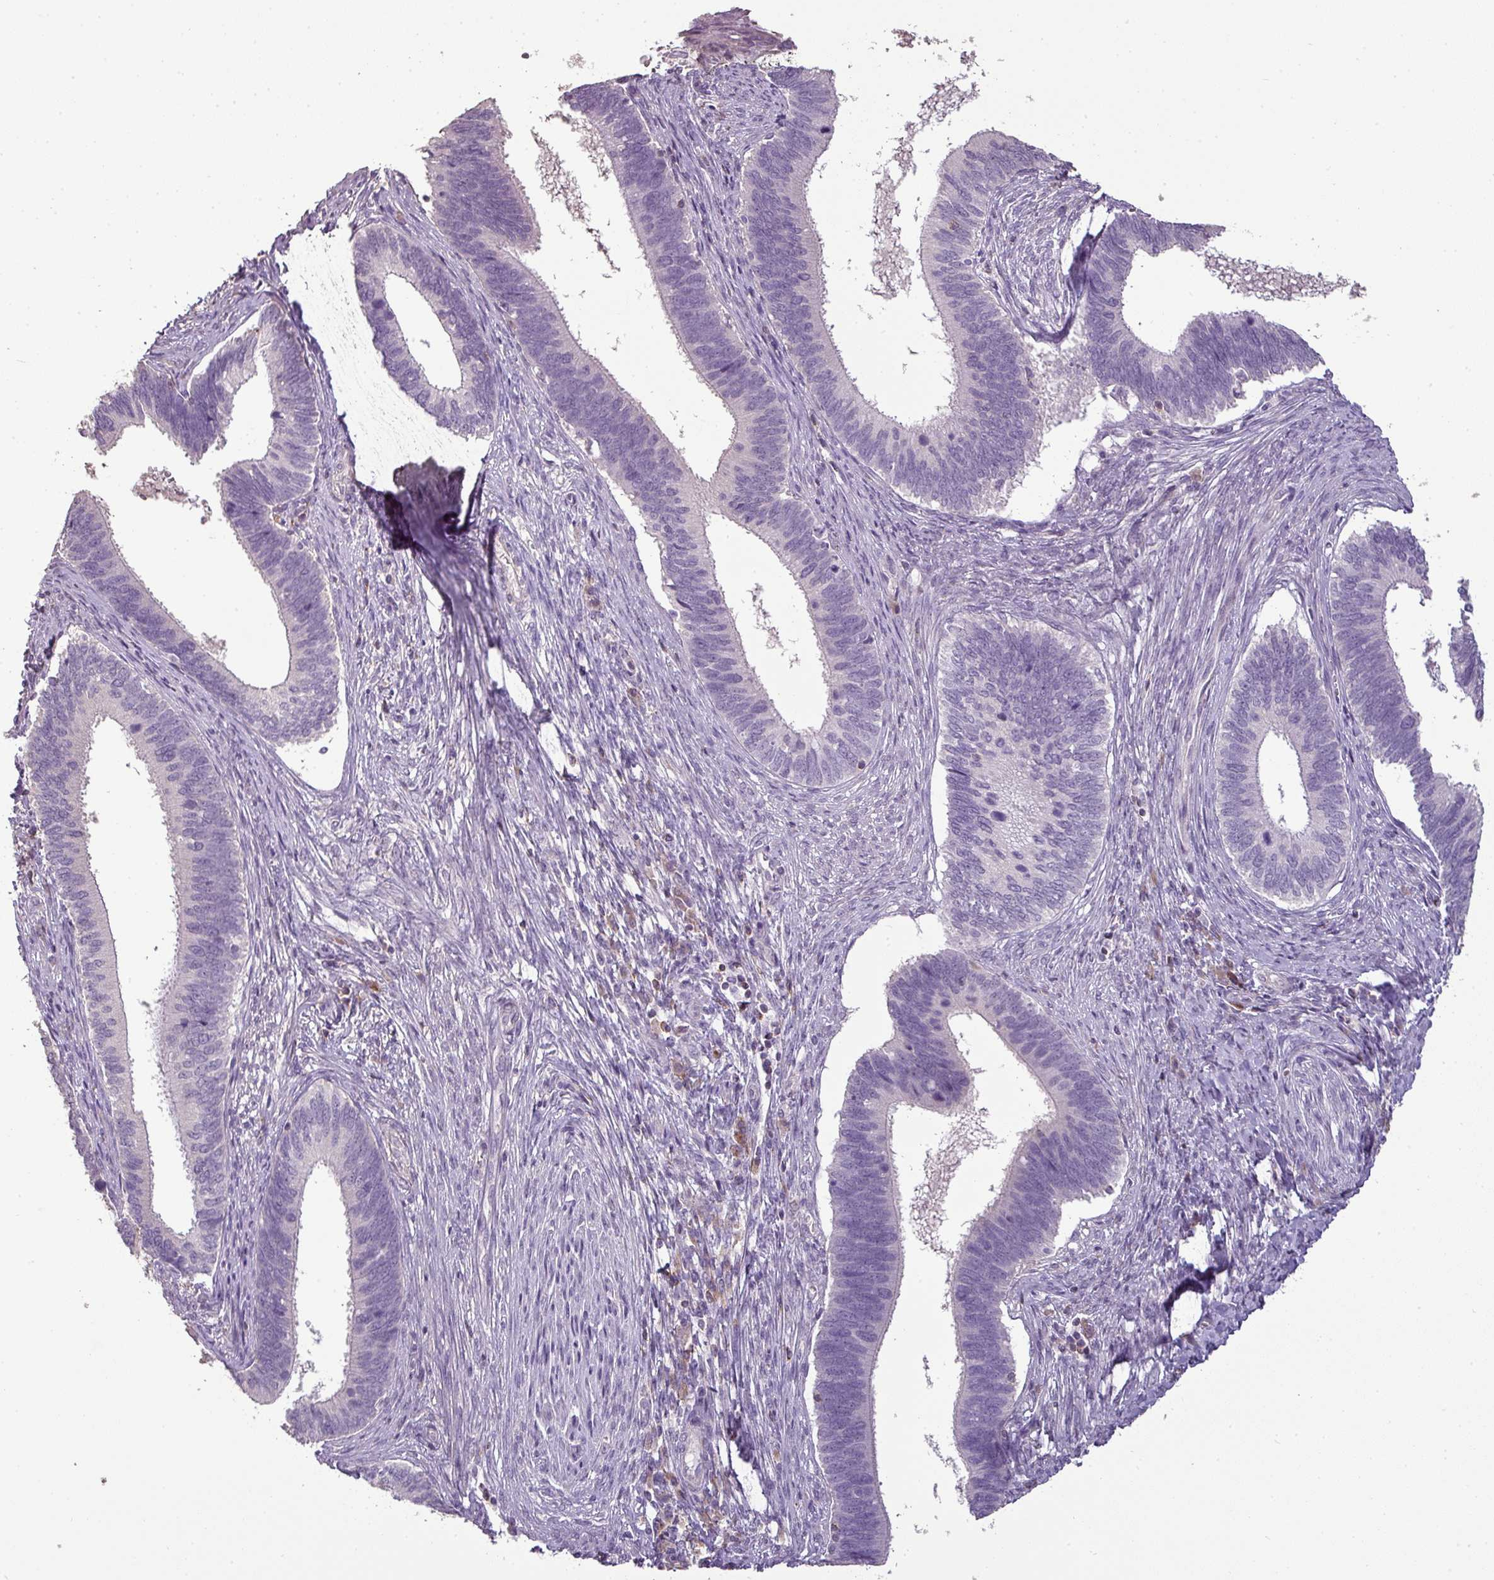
{"staining": {"intensity": "negative", "quantity": "none", "location": "none"}, "tissue": "cervical cancer", "cell_type": "Tumor cells", "image_type": "cancer", "snomed": [{"axis": "morphology", "description": "Adenocarcinoma, NOS"}, {"axis": "topography", "description": "Cervix"}], "caption": "Adenocarcinoma (cervical) was stained to show a protein in brown. There is no significant staining in tumor cells.", "gene": "LY9", "patient": {"sex": "female", "age": 42}}